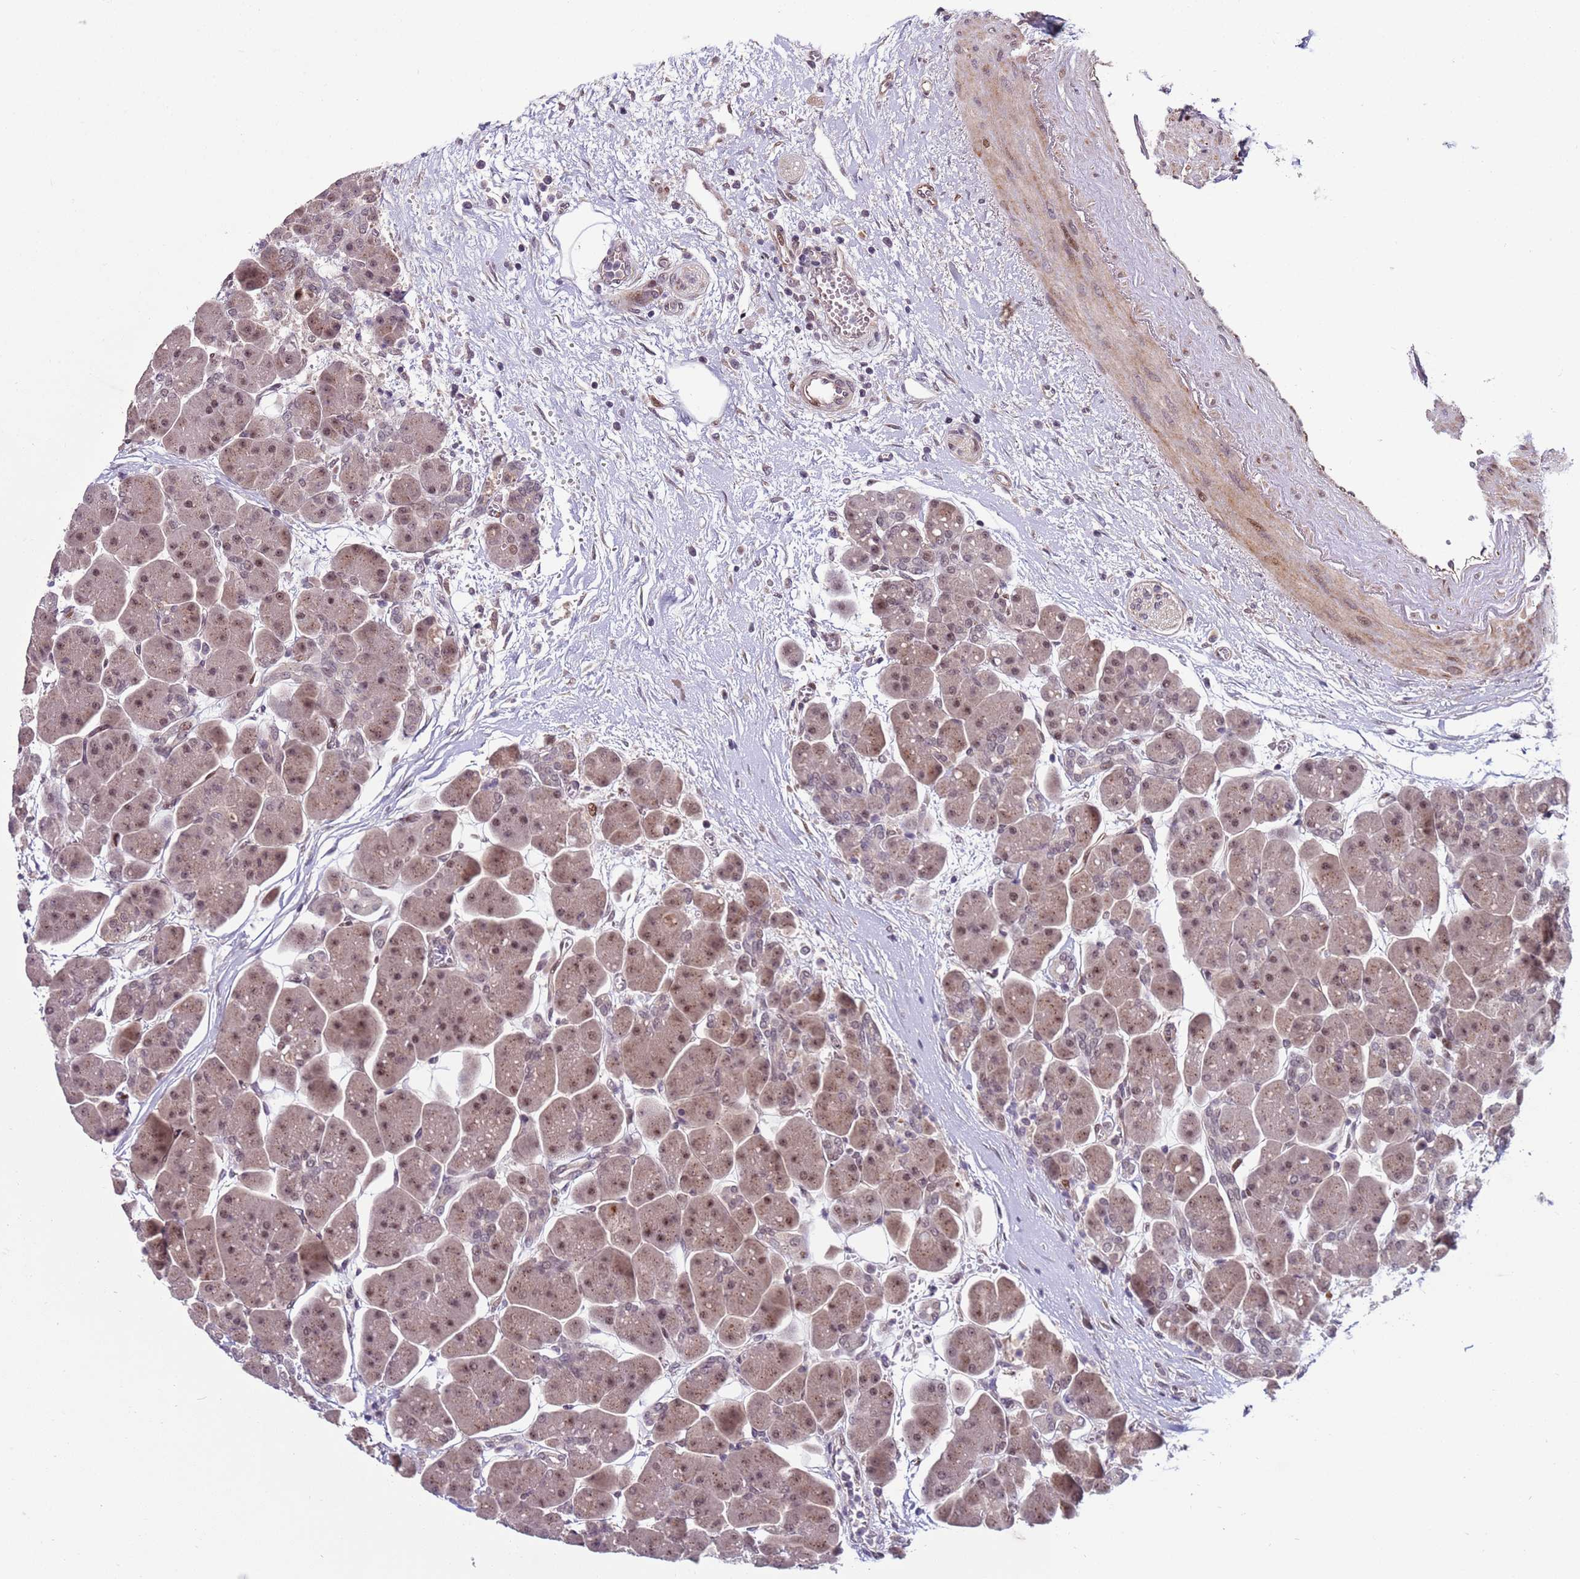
{"staining": {"intensity": "moderate", "quantity": ">75%", "location": "cytoplasmic/membranous,nuclear"}, "tissue": "pancreas", "cell_type": "Exocrine glandular cells", "image_type": "normal", "snomed": [{"axis": "morphology", "description": "Normal tissue, NOS"}, {"axis": "topography", "description": "Pancreas"}], "caption": "Human pancreas stained with a brown dye shows moderate cytoplasmic/membranous,nuclear positive staining in about >75% of exocrine glandular cells.", "gene": "SHC3", "patient": {"sex": "male", "age": 66}}